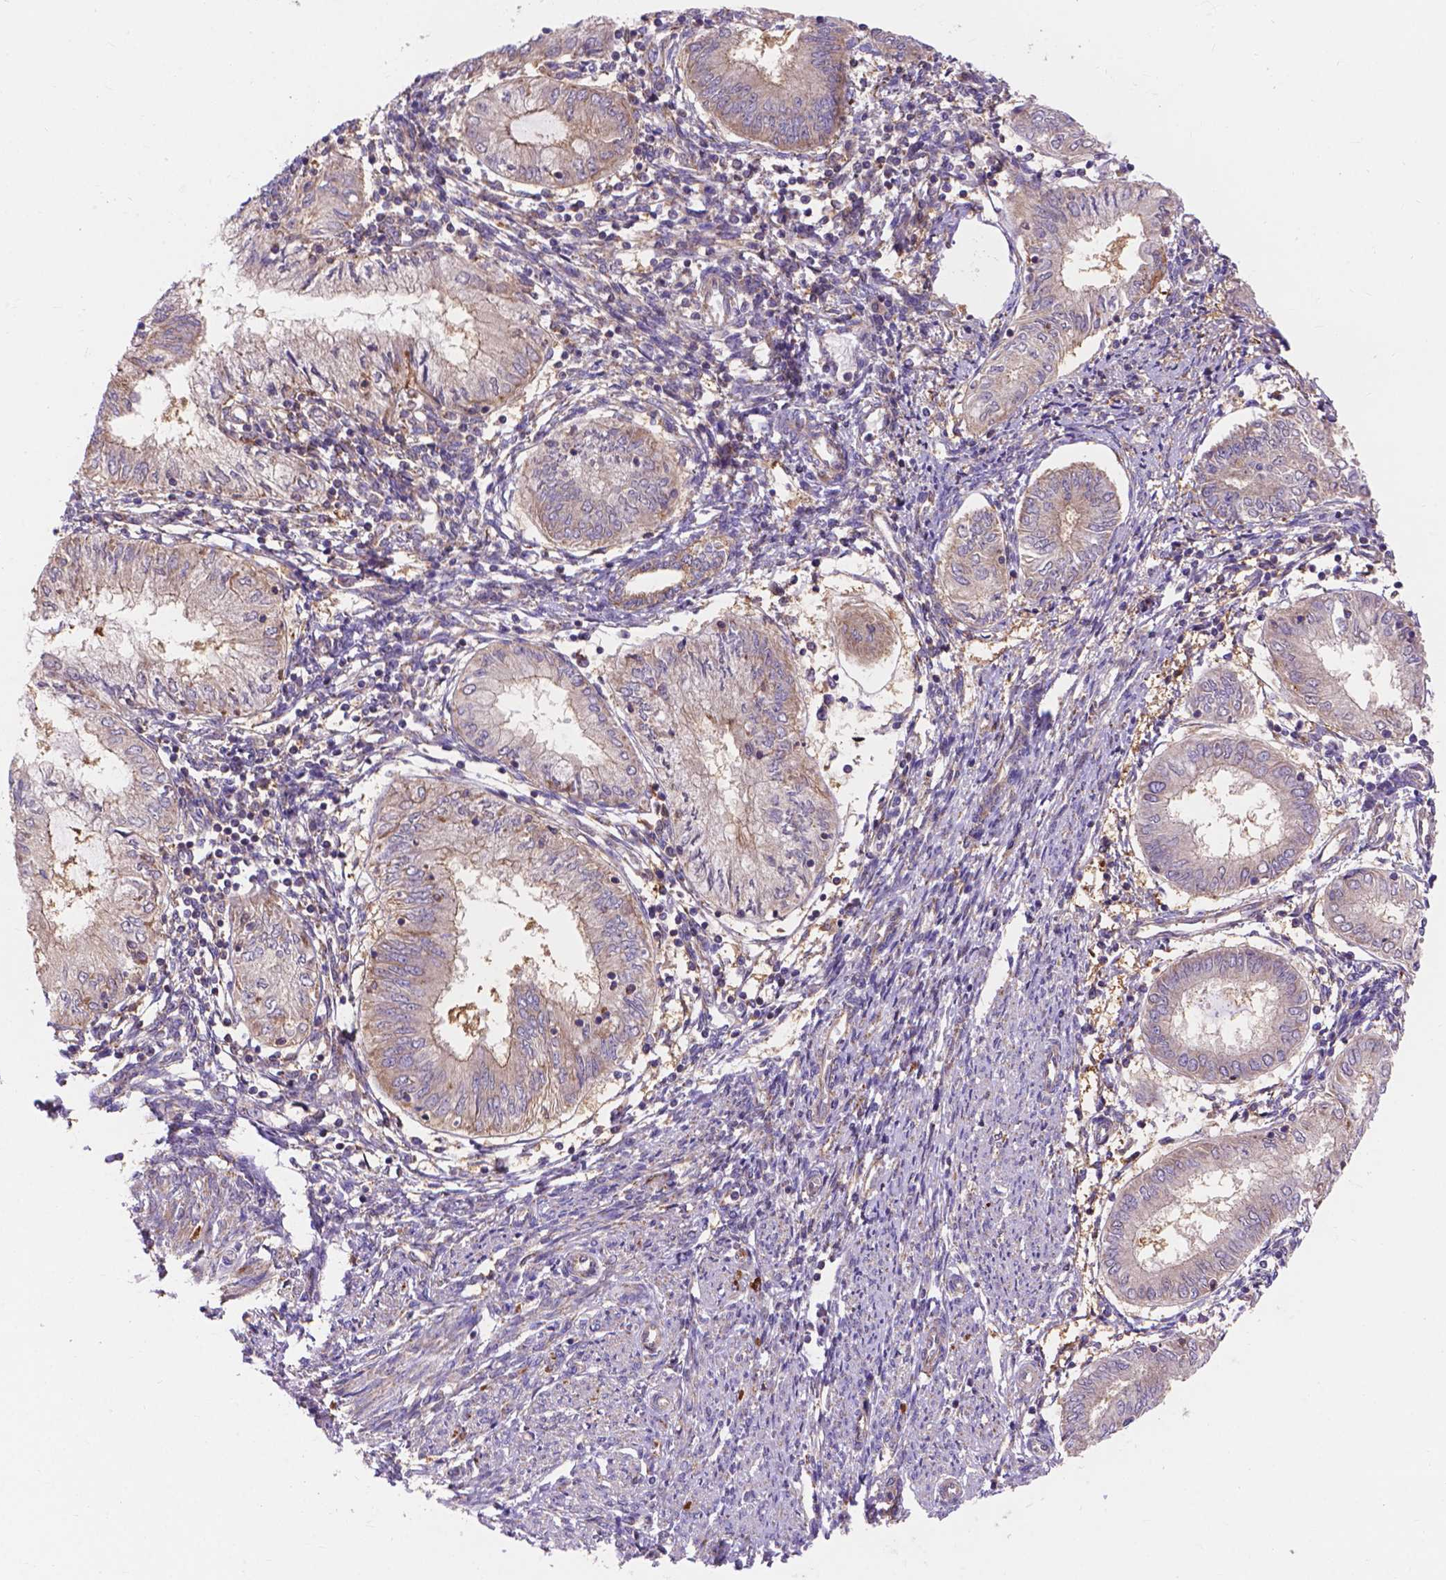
{"staining": {"intensity": "negative", "quantity": "none", "location": "none"}, "tissue": "endometrial cancer", "cell_type": "Tumor cells", "image_type": "cancer", "snomed": [{"axis": "morphology", "description": "Adenocarcinoma, NOS"}, {"axis": "topography", "description": "Endometrium"}], "caption": "Endometrial cancer (adenocarcinoma) stained for a protein using IHC displays no expression tumor cells.", "gene": "AK3", "patient": {"sex": "female", "age": 68}}